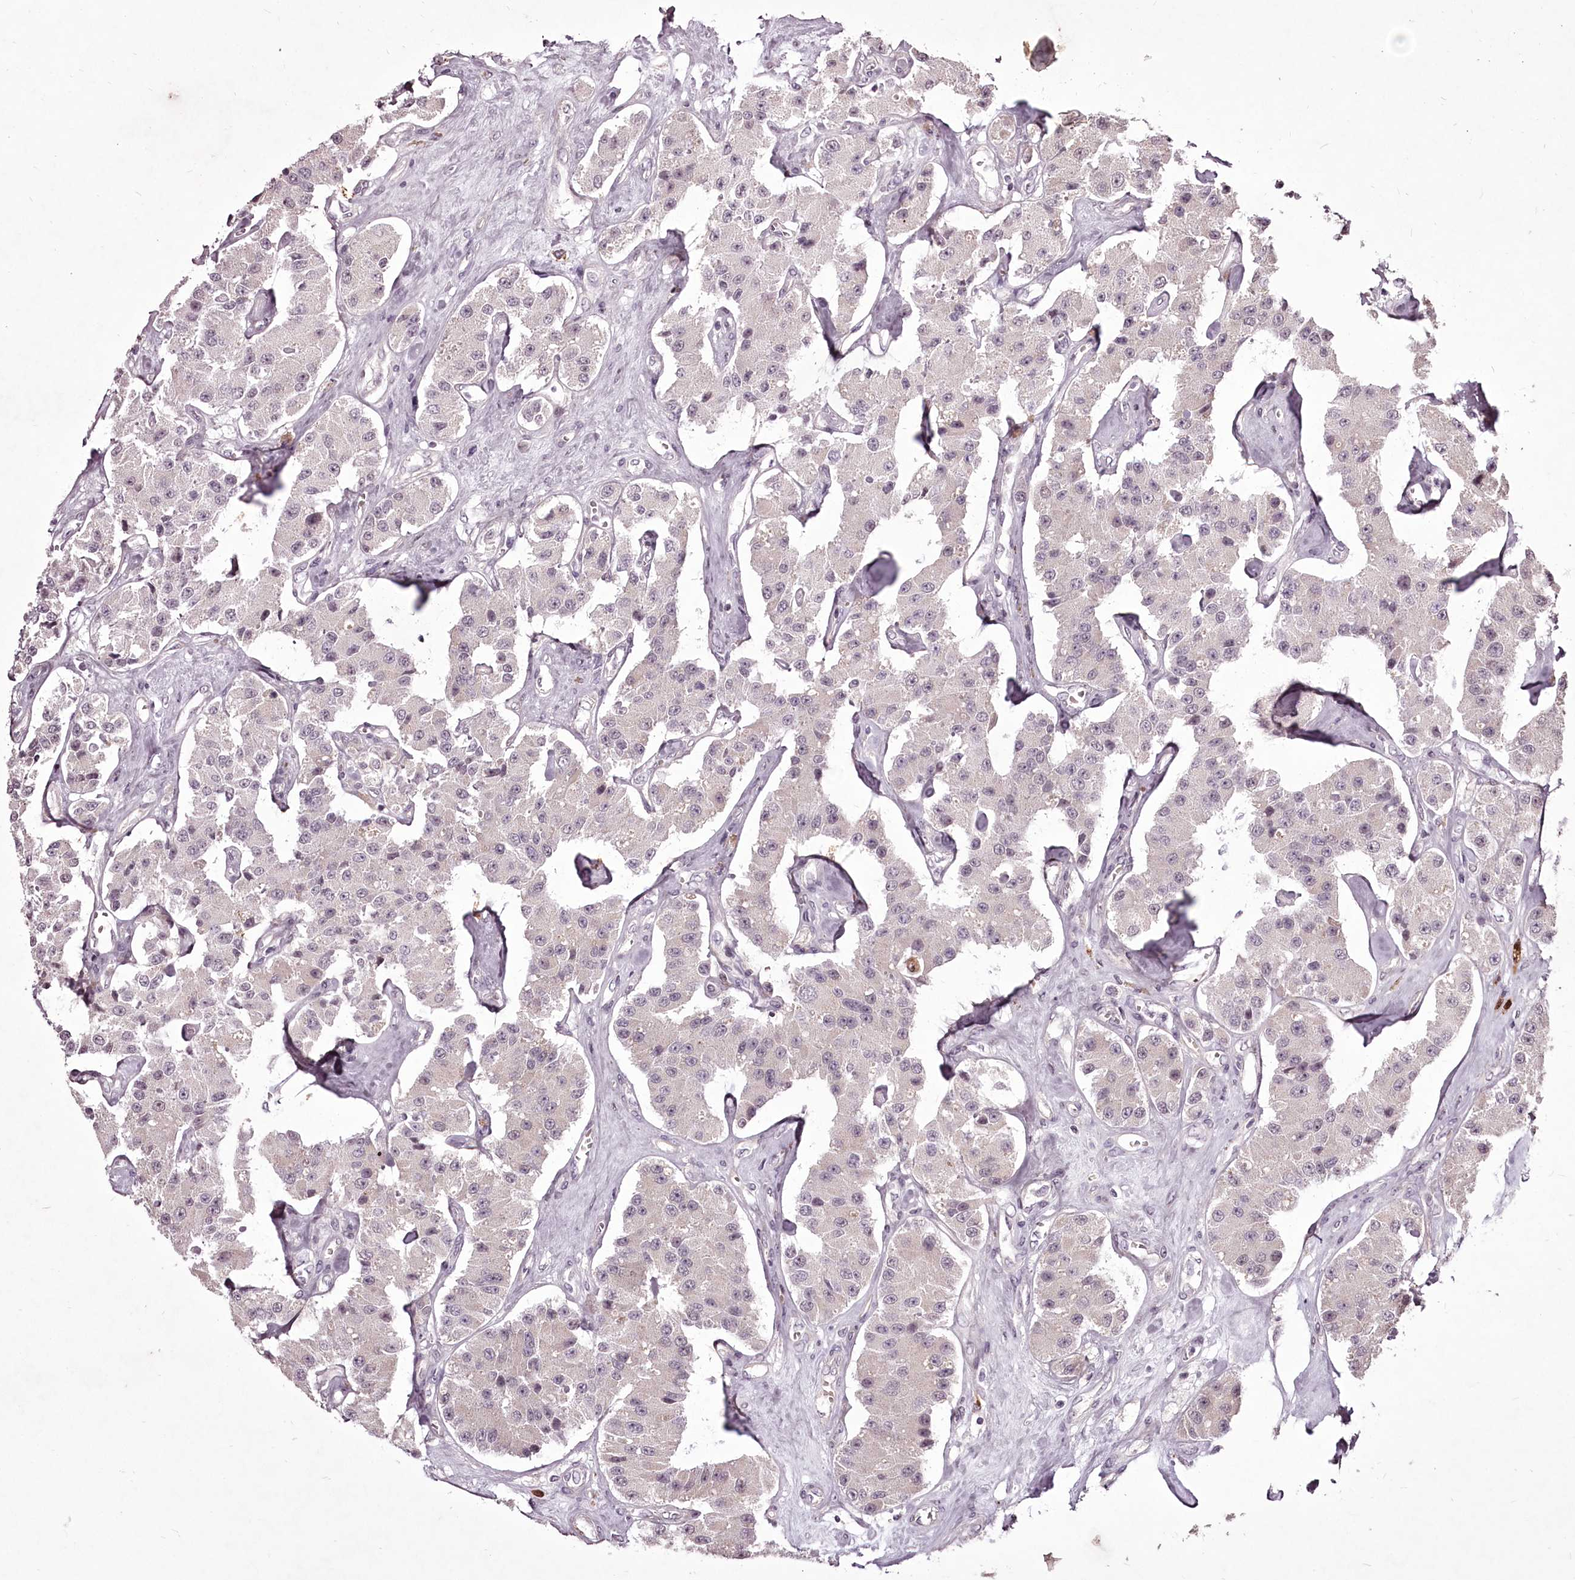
{"staining": {"intensity": "negative", "quantity": "none", "location": "none"}, "tissue": "carcinoid", "cell_type": "Tumor cells", "image_type": "cancer", "snomed": [{"axis": "morphology", "description": "Carcinoid, malignant, NOS"}, {"axis": "topography", "description": "Pancreas"}], "caption": "High power microscopy micrograph of an immunohistochemistry photomicrograph of malignant carcinoid, revealing no significant expression in tumor cells. (Immunohistochemistry (ihc), brightfield microscopy, high magnification).", "gene": "ADRA1D", "patient": {"sex": "male", "age": 41}}